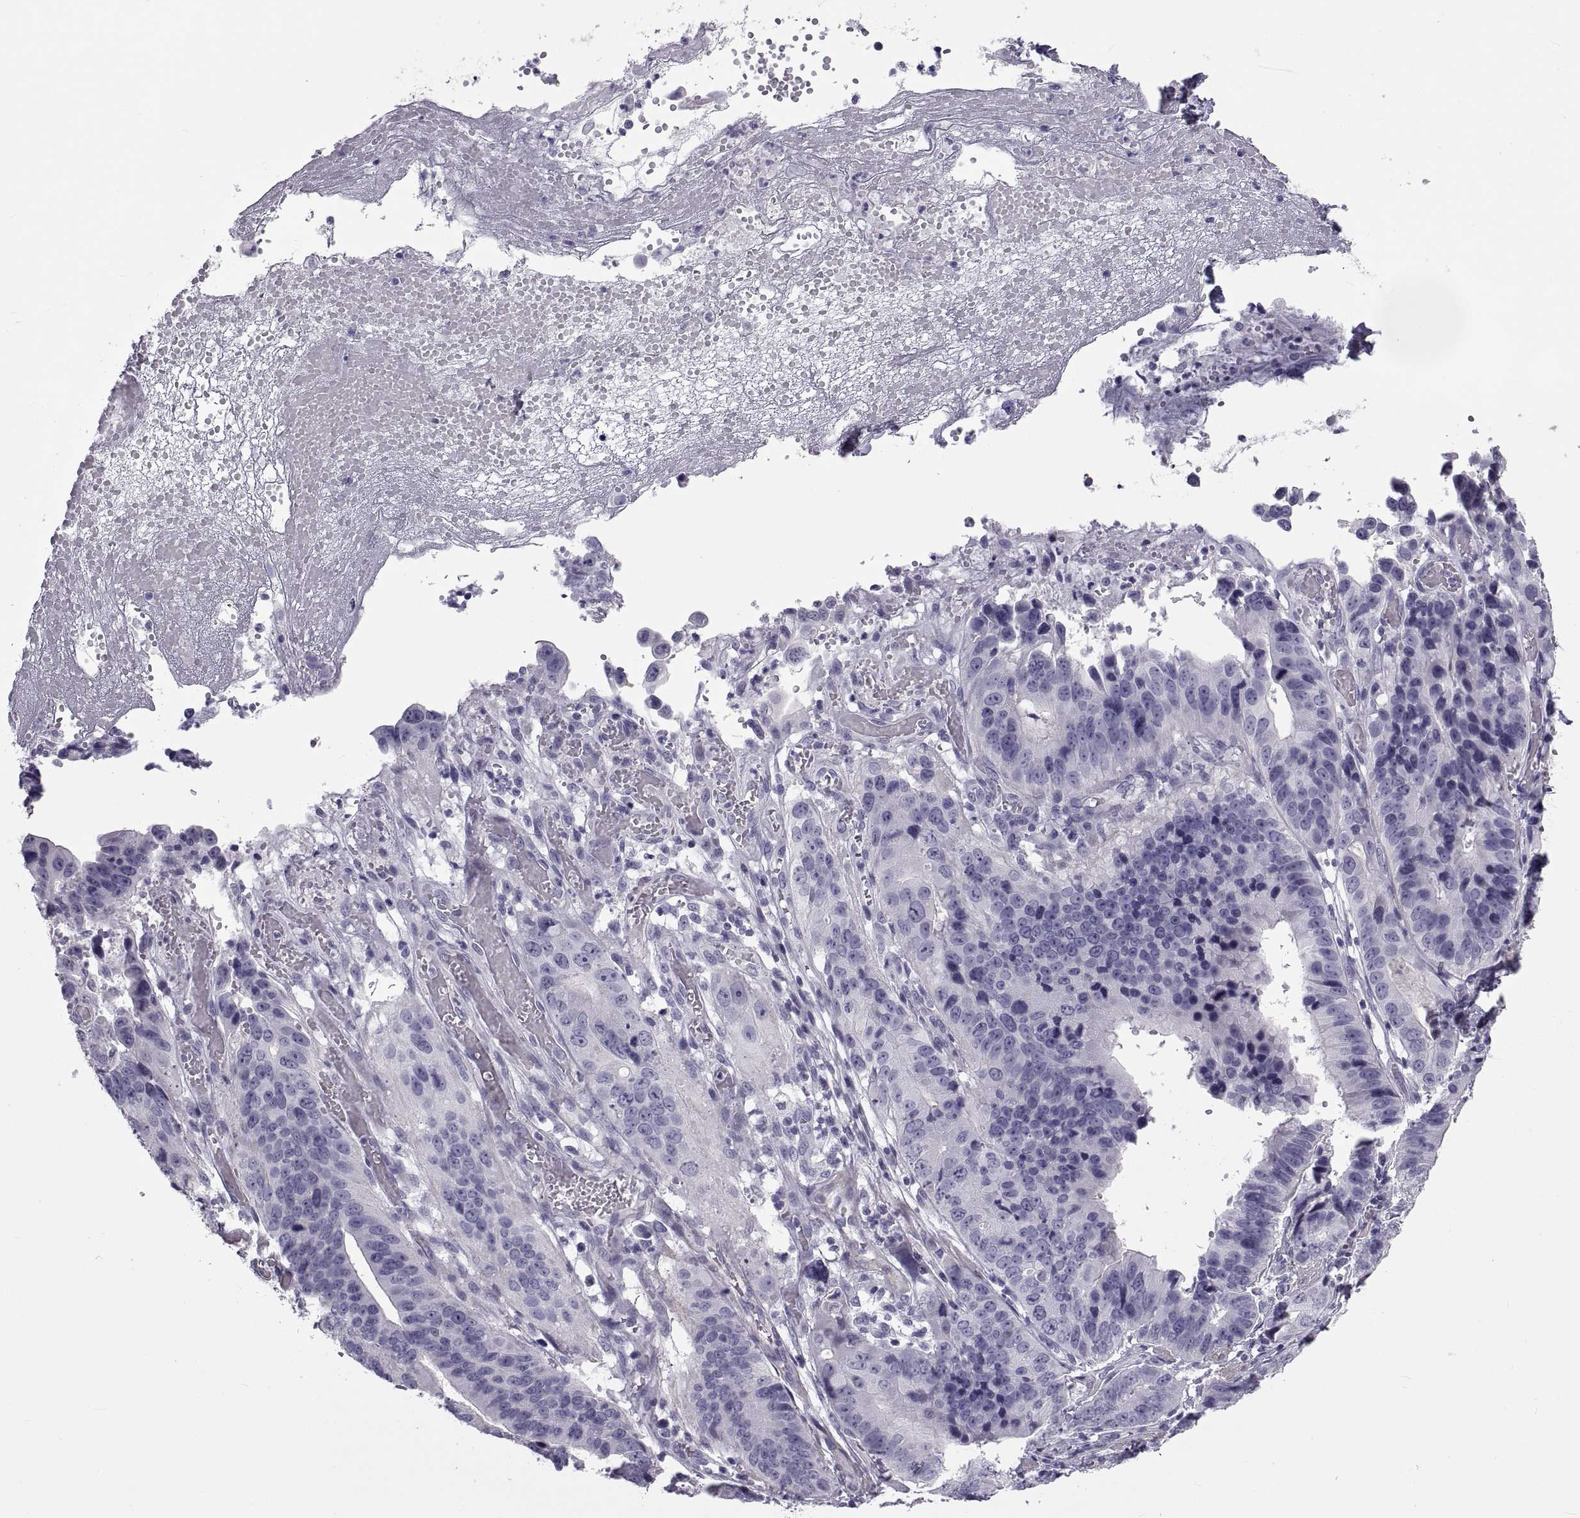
{"staining": {"intensity": "negative", "quantity": "none", "location": "none"}, "tissue": "stomach cancer", "cell_type": "Tumor cells", "image_type": "cancer", "snomed": [{"axis": "morphology", "description": "Adenocarcinoma, NOS"}, {"axis": "topography", "description": "Stomach"}], "caption": "Immunohistochemical staining of stomach adenocarcinoma shows no significant positivity in tumor cells.", "gene": "MAGEB1", "patient": {"sex": "male", "age": 84}}